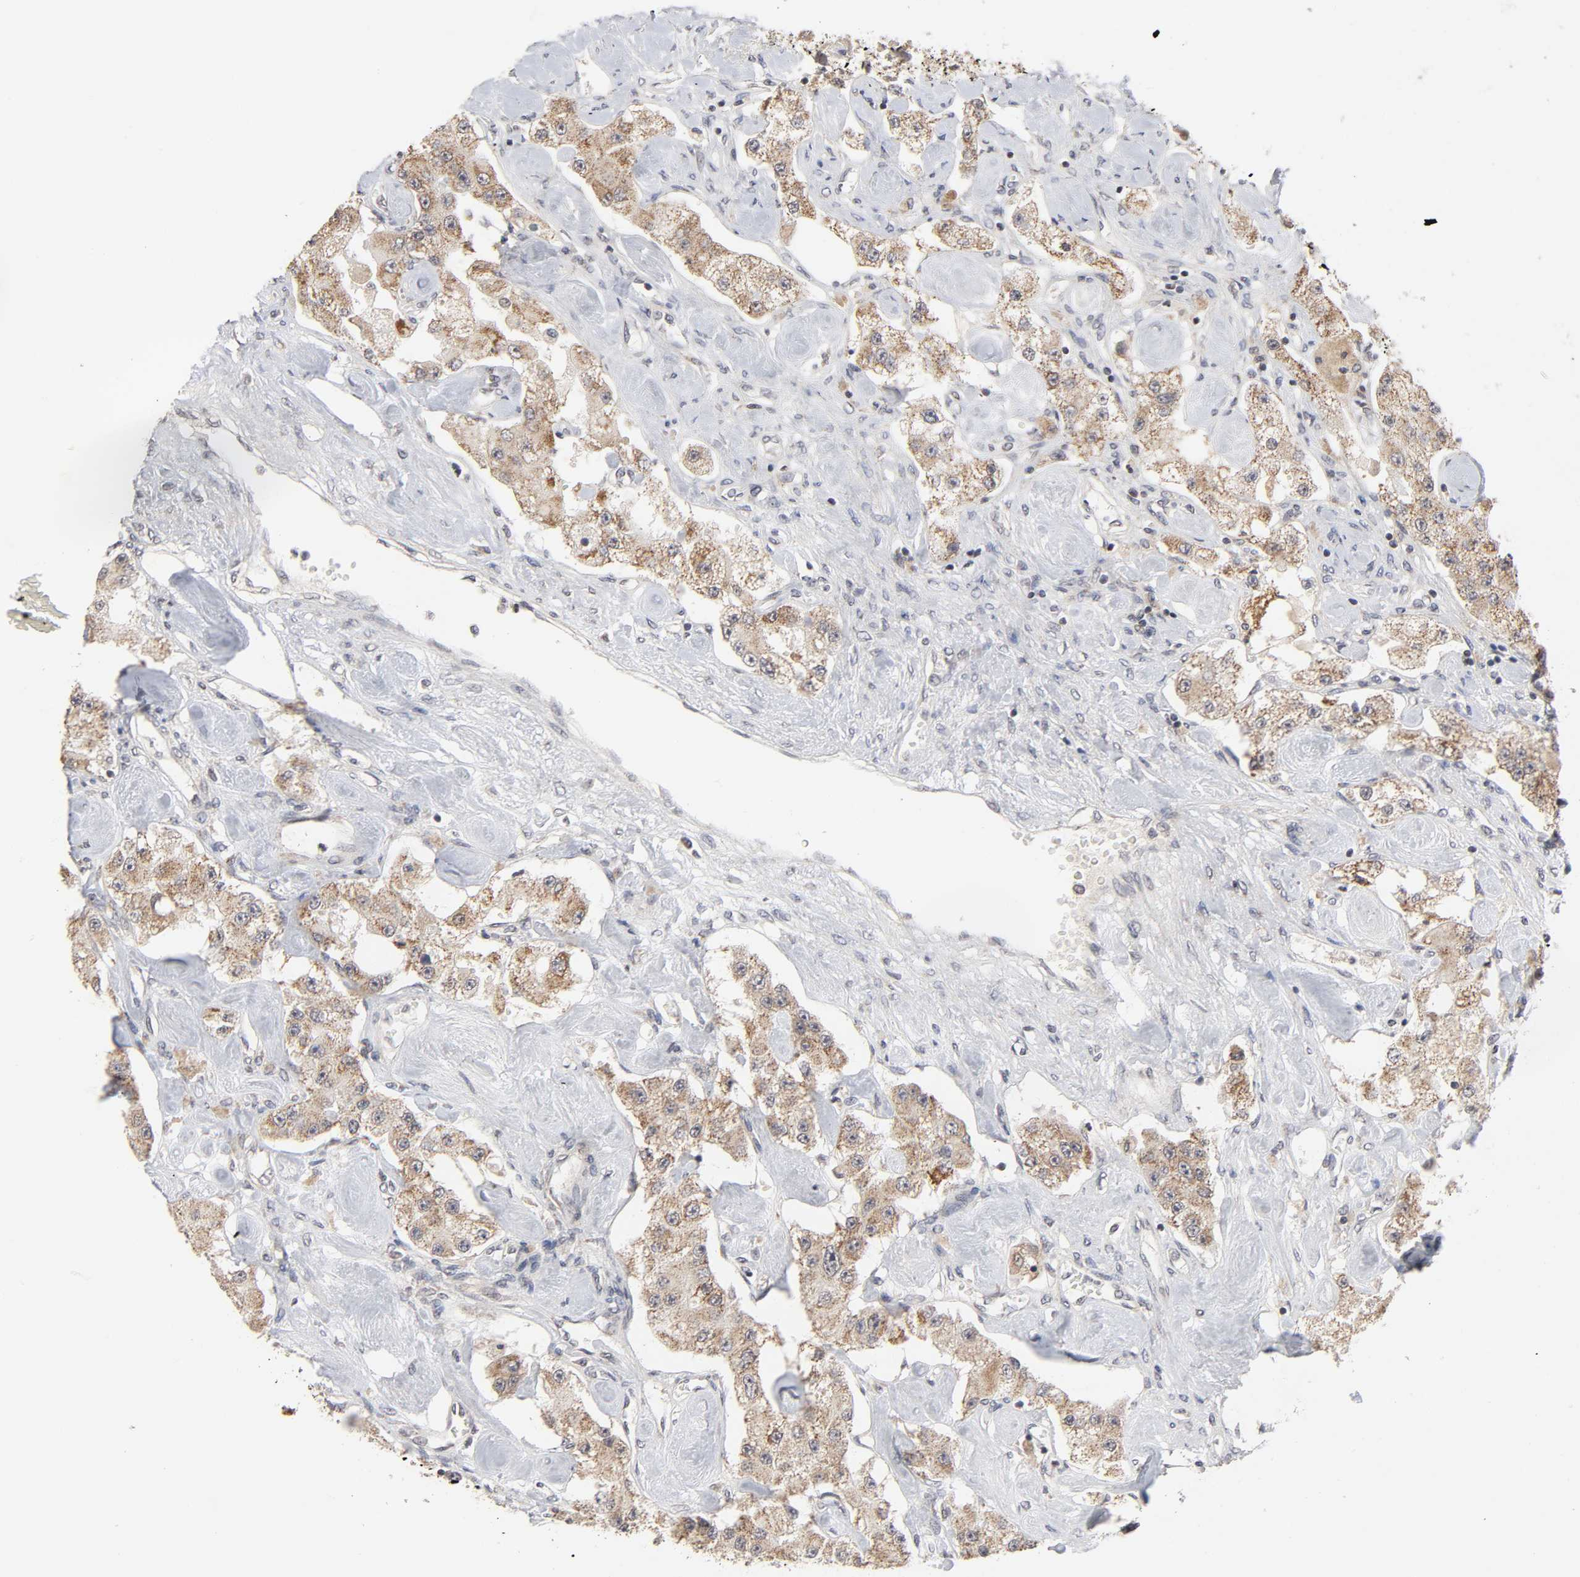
{"staining": {"intensity": "moderate", "quantity": ">75%", "location": "cytoplasmic/membranous"}, "tissue": "carcinoid", "cell_type": "Tumor cells", "image_type": "cancer", "snomed": [{"axis": "morphology", "description": "Carcinoid, malignant, NOS"}, {"axis": "topography", "description": "Pancreas"}], "caption": "This is an image of immunohistochemistry staining of carcinoid, which shows moderate positivity in the cytoplasmic/membranous of tumor cells.", "gene": "AUH", "patient": {"sex": "male", "age": 41}}